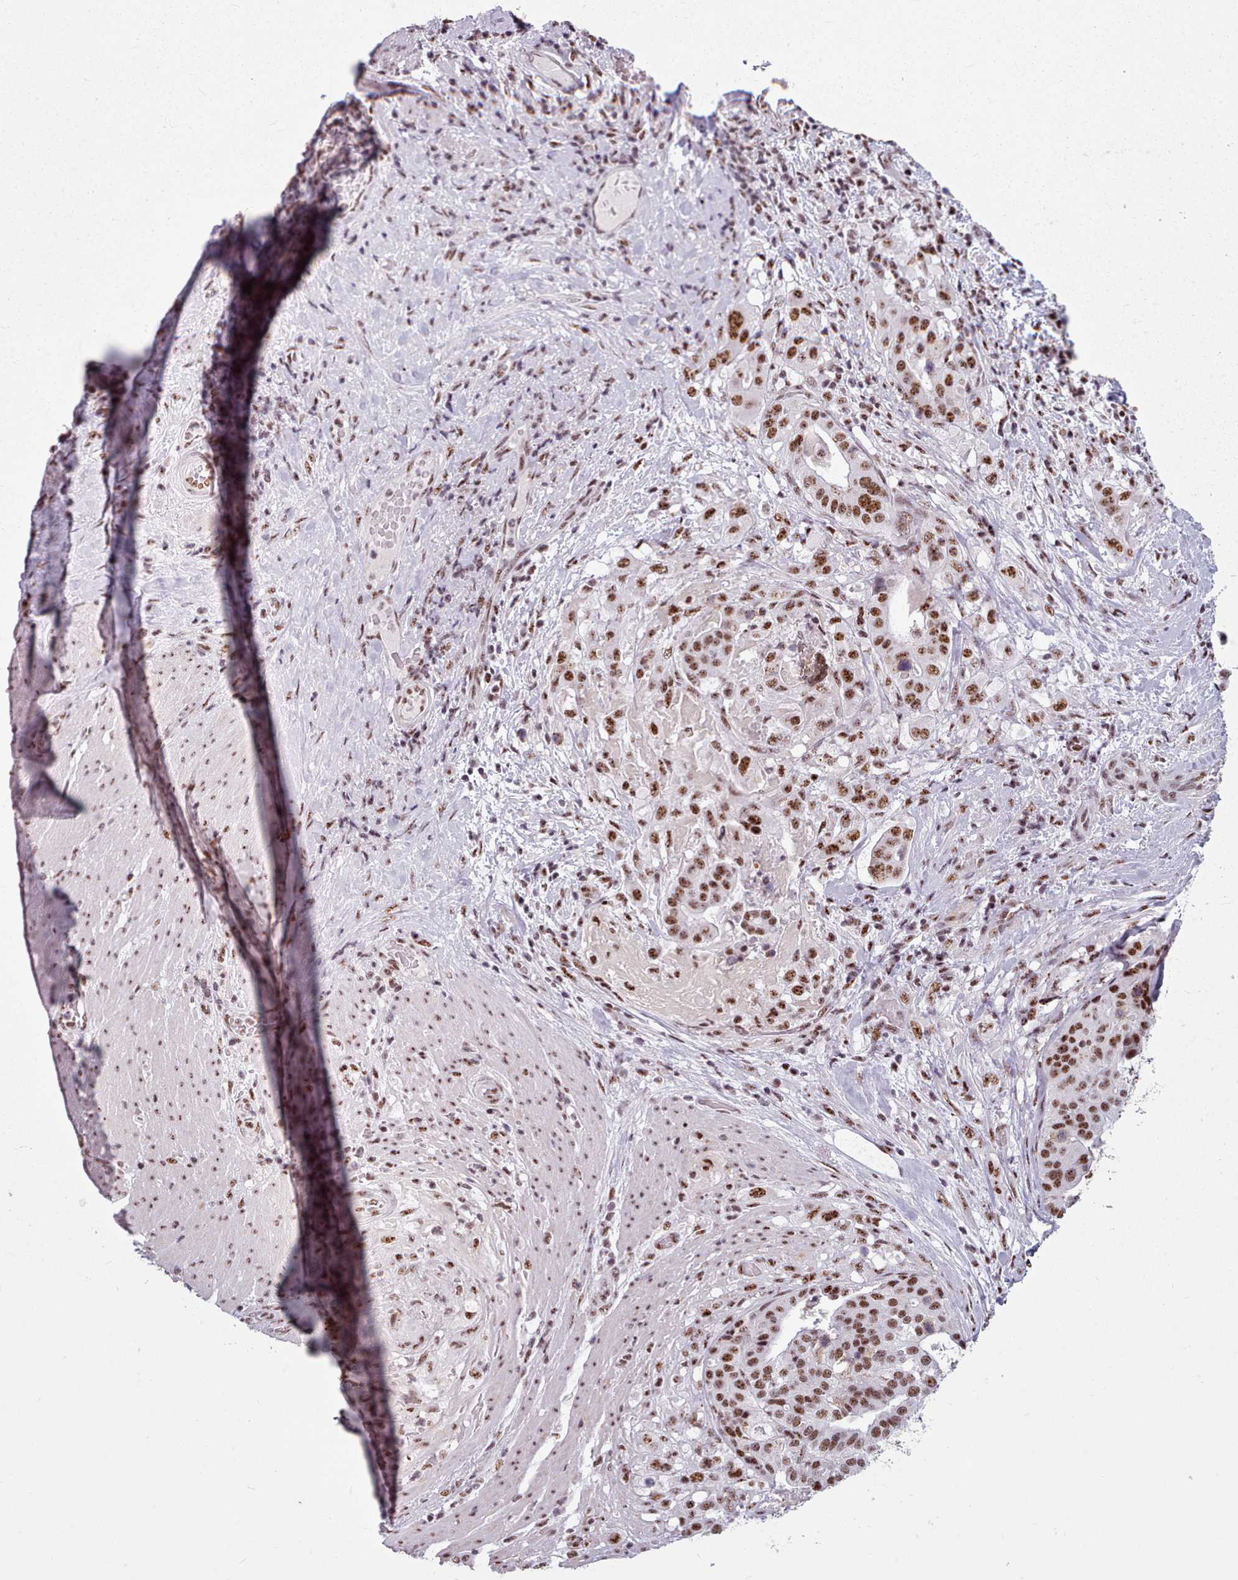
{"staining": {"intensity": "moderate", "quantity": ">75%", "location": "nuclear"}, "tissue": "stomach cancer", "cell_type": "Tumor cells", "image_type": "cancer", "snomed": [{"axis": "morphology", "description": "Adenocarcinoma, NOS"}, {"axis": "topography", "description": "Stomach"}], "caption": "Stomach adenocarcinoma stained for a protein demonstrates moderate nuclear positivity in tumor cells.", "gene": "SRRM1", "patient": {"sex": "male", "age": 48}}